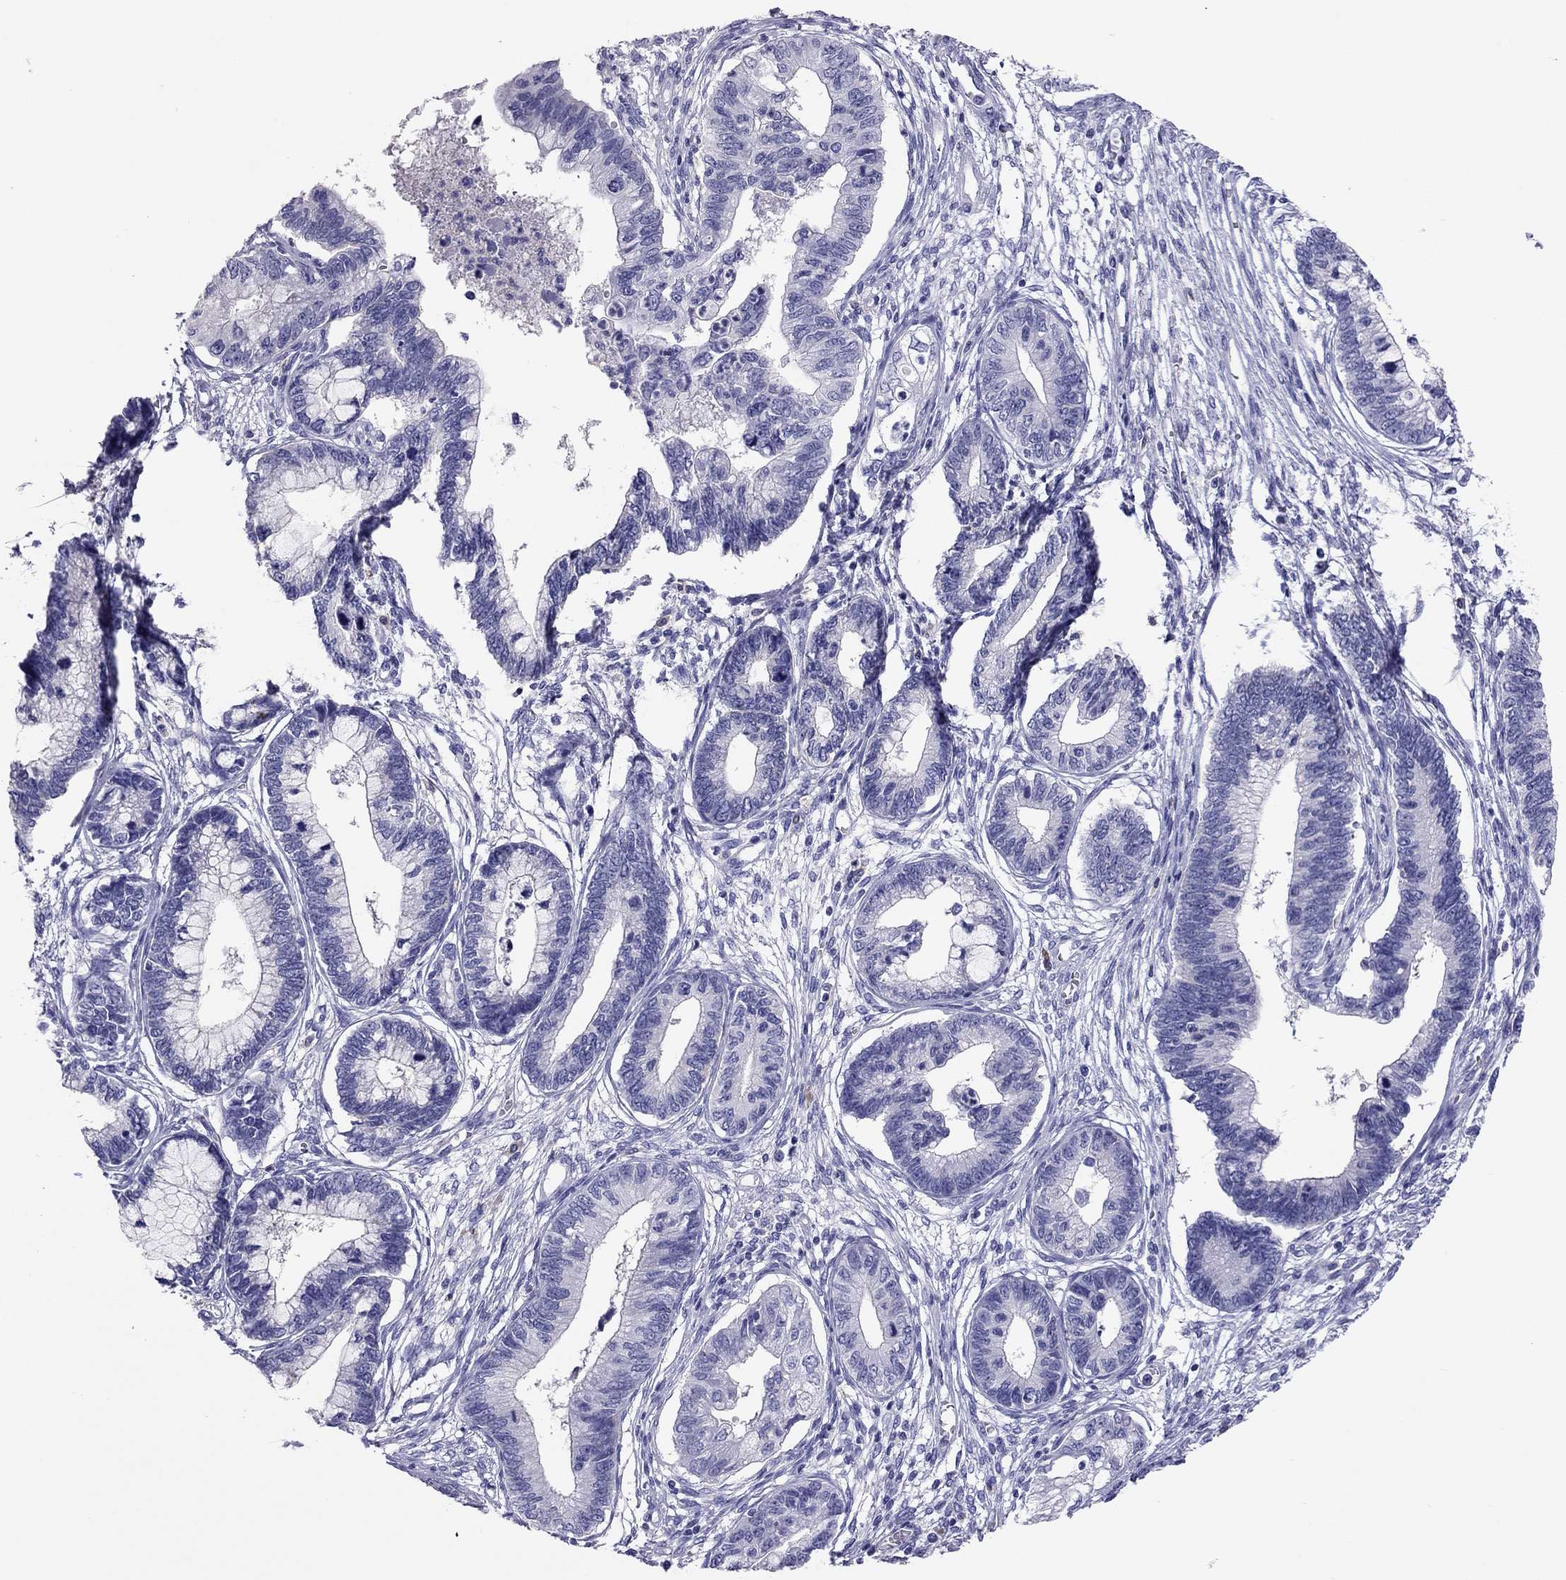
{"staining": {"intensity": "negative", "quantity": "none", "location": "none"}, "tissue": "cervical cancer", "cell_type": "Tumor cells", "image_type": "cancer", "snomed": [{"axis": "morphology", "description": "Adenocarcinoma, NOS"}, {"axis": "topography", "description": "Cervix"}], "caption": "Immunohistochemistry (IHC) micrograph of human cervical cancer stained for a protein (brown), which exhibits no positivity in tumor cells.", "gene": "CALHM1", "patient": {"sex": "female", "age": 44}}